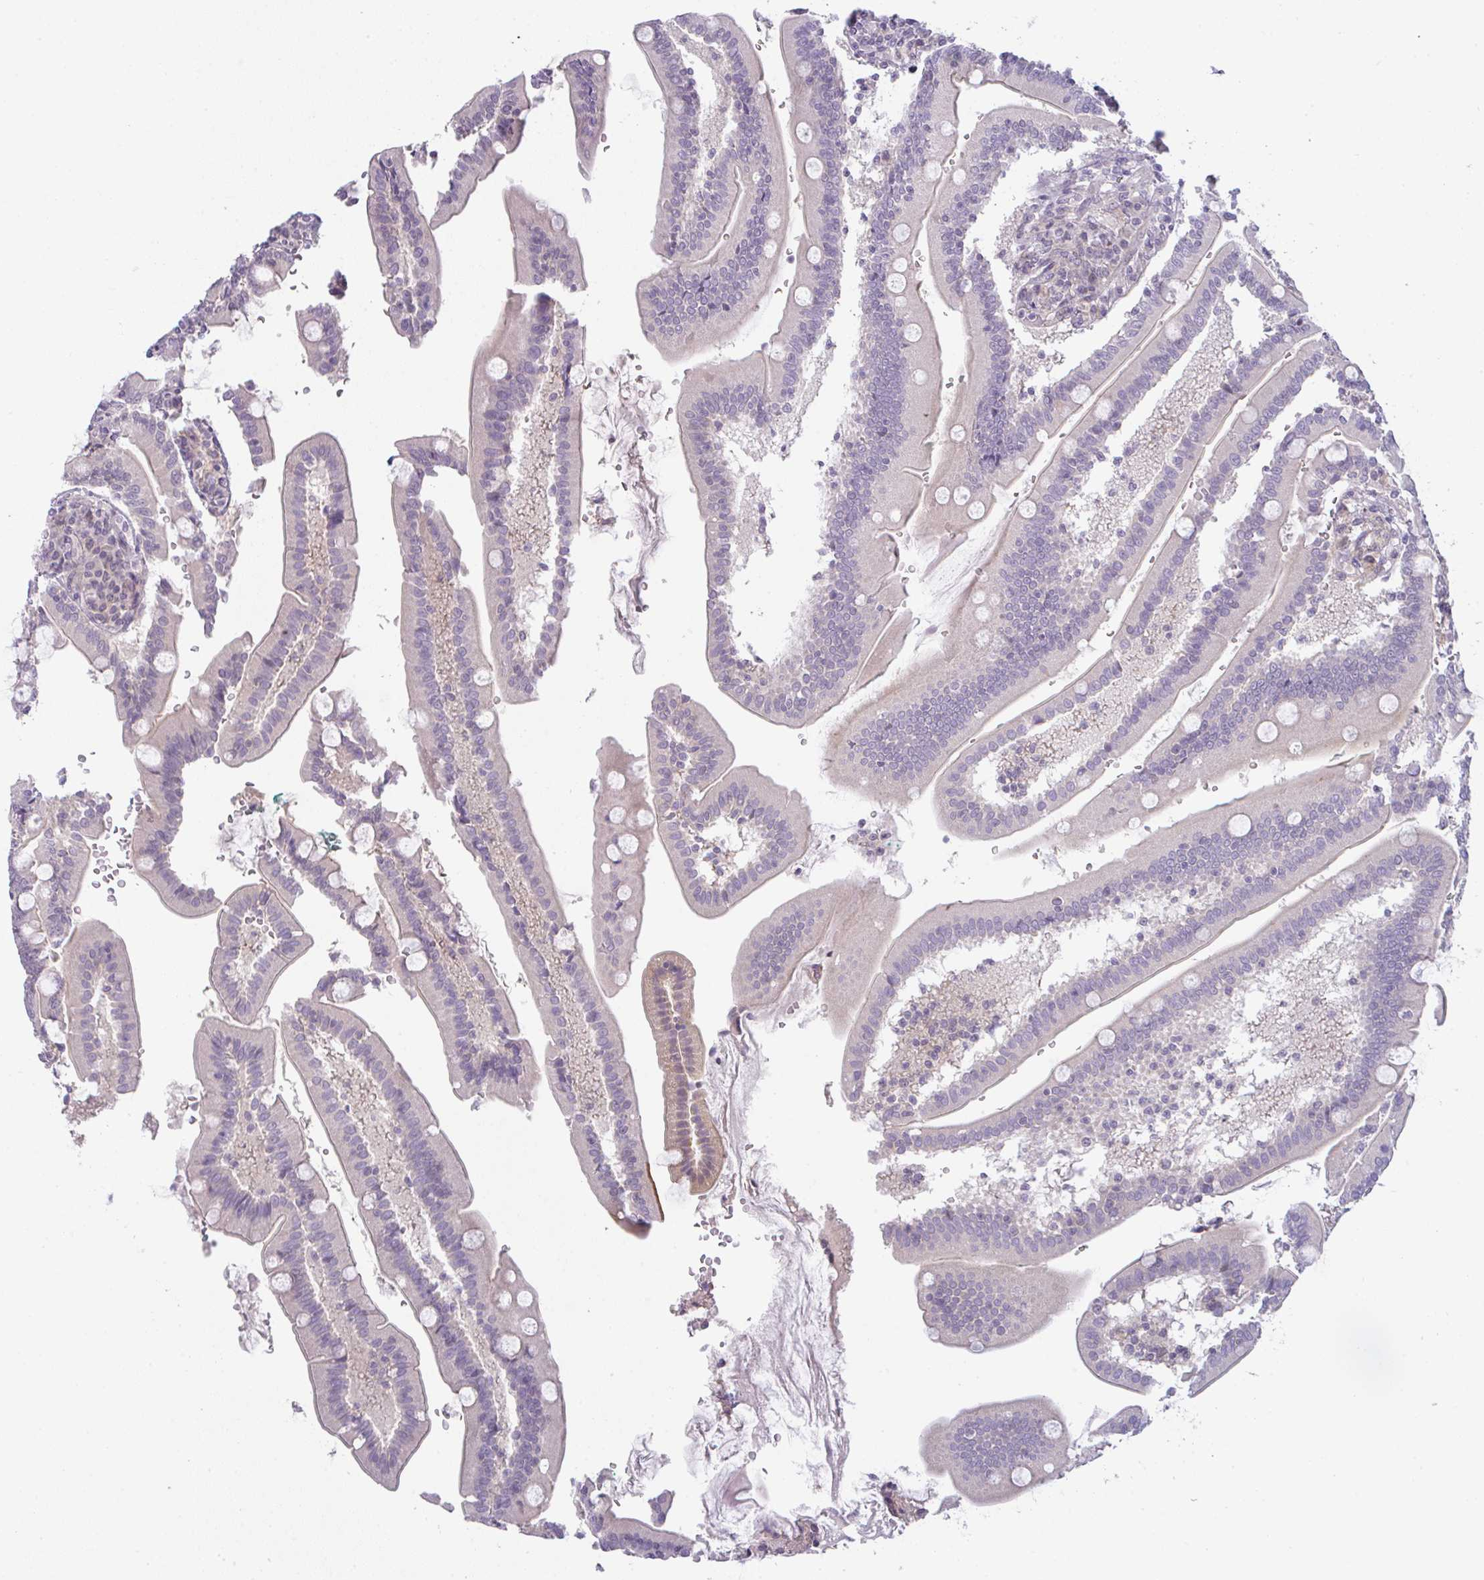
{"staining": {"intensity": "weak", "quantity": "<25%", "location": "cytoplasmic/membranous,nuclear"}, "tissue": "duodenum", "cell_type": "Glandular cells", "image_type": "normal", "snomed": [{"axis": "morphology", "description": "Normal tissue, NOS"}, {"axis": "topography", "description": "Duodenum"}], "caption": "Micrograph shows no protein expression in glandular cells of normal duodenum. (IHC, brightfield microscopy, high magnification).", "gene": "CSE1L", "patient": {"sex": "female", "age": 67}}